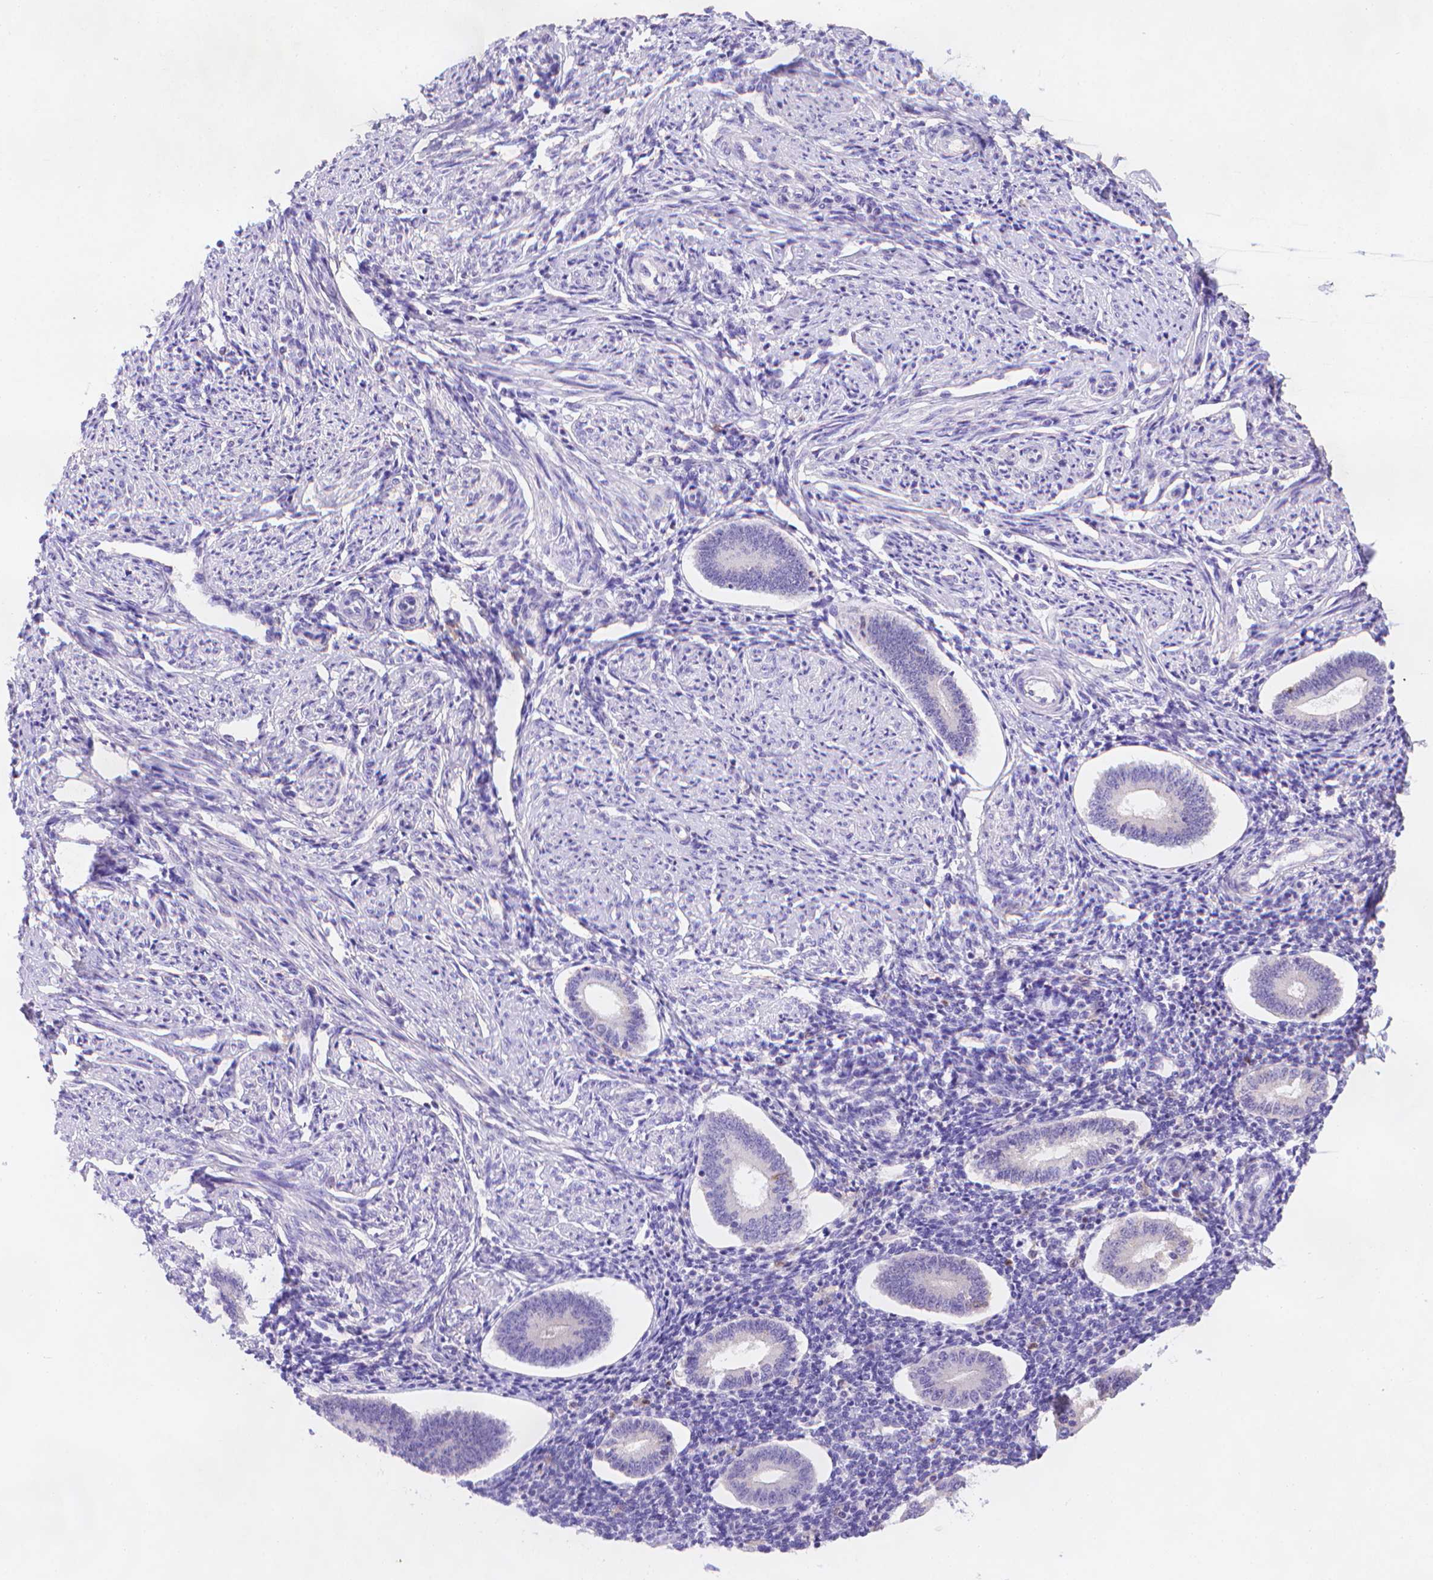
{"staining": {"intensity": "negative", "quantity": "none", "location": "none"}, "tissue": "endometrium", "cell_type": "Cells in endometrial stroma", "image_type": "normal", "snomed": [{"axis": "morphology", "description": "Normal tissue, NOS"}, {"axis": "topography", "description": "Endometrium"}], "caption": "The immunohistochemistry (IHC) photomicrograph has no significant expression in cells in endometrial stroma of endometrium. (DAB (3,3'-diaminobenzidine) IHC, high magnification).", "gene": "FGD2", "patient": {"sex": "female", "age": 40}}